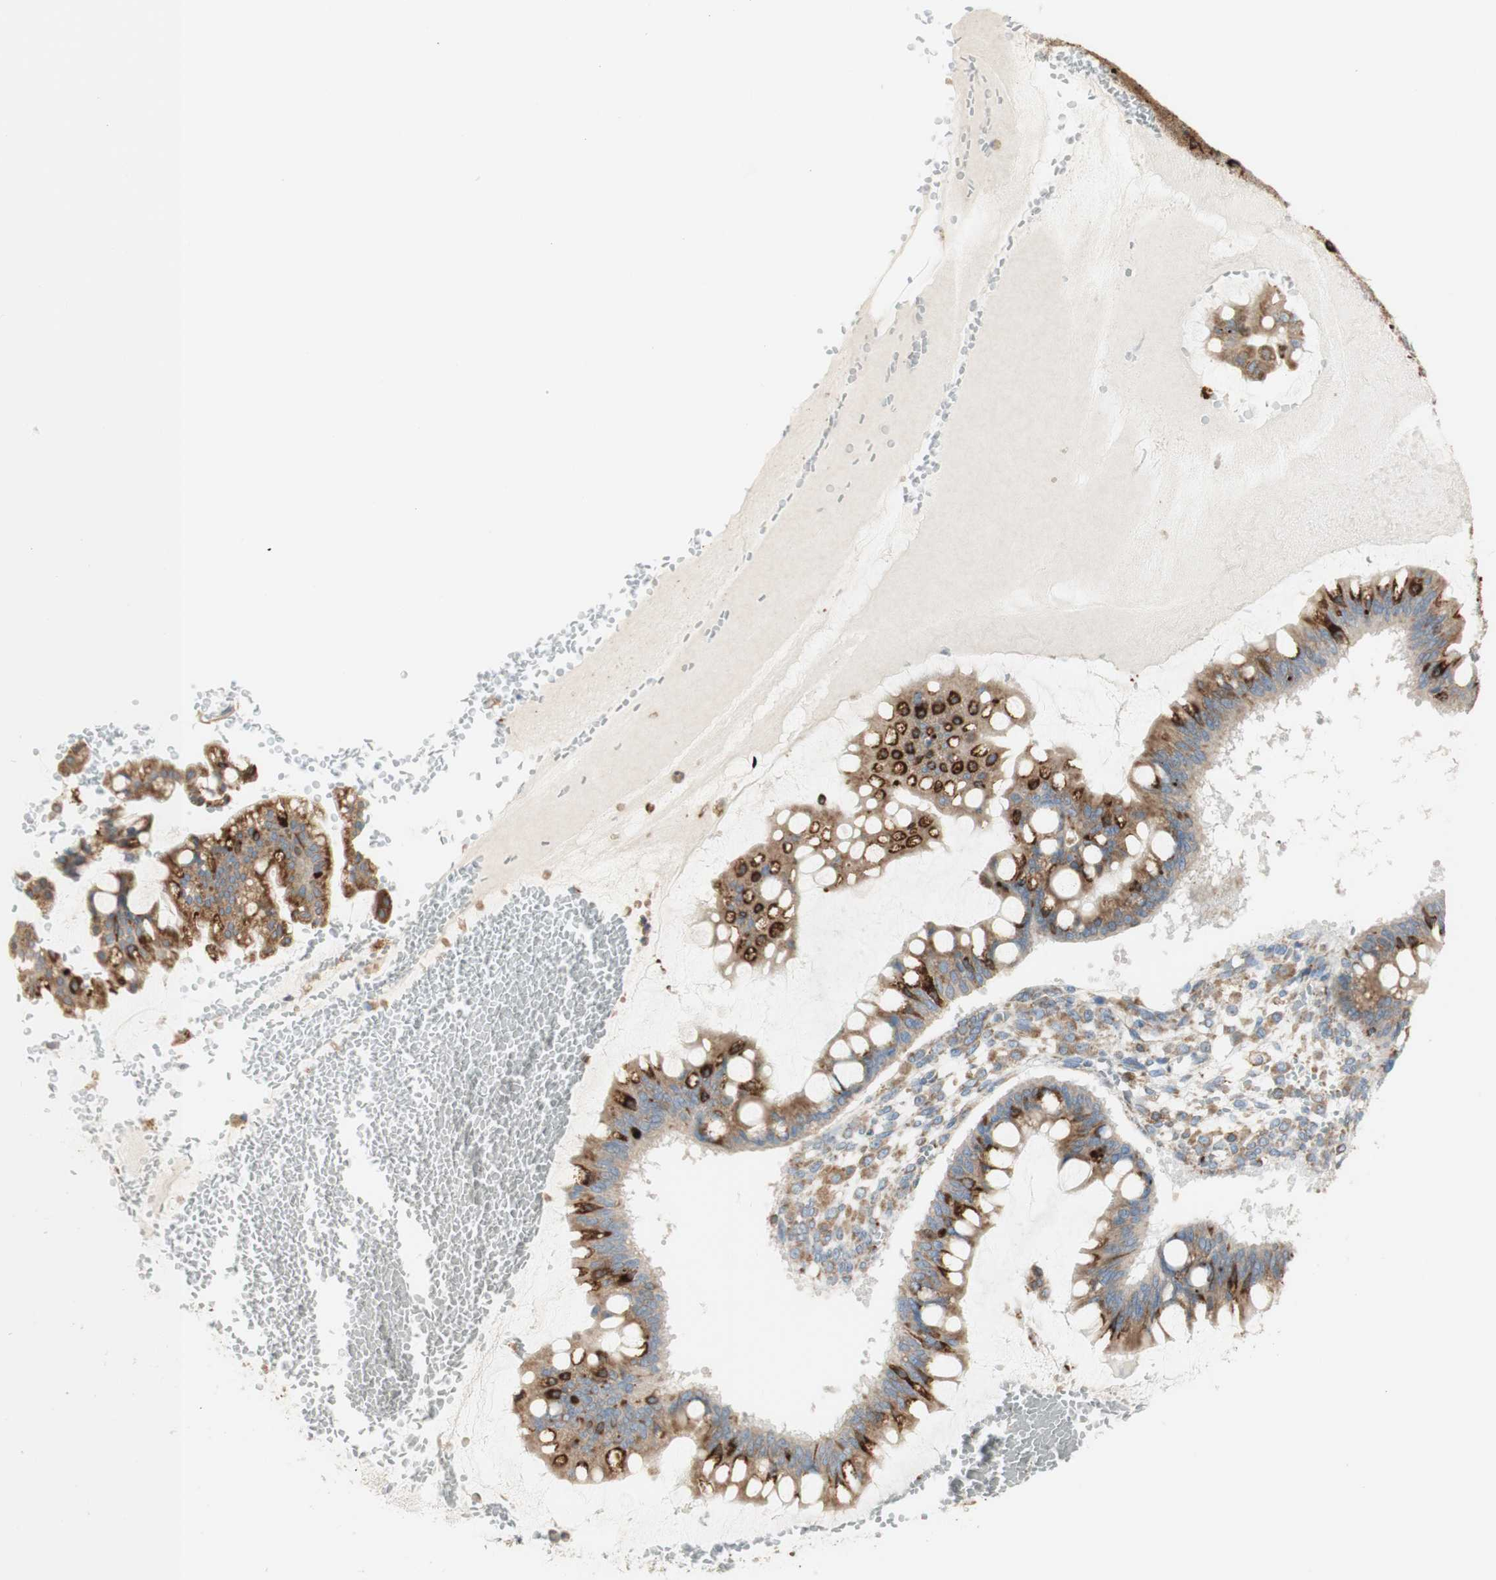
{"staining": {"intensity": "strong", "quantity": ">75%", "location": "cytoplasmic/membranous"}, "tissue": "ovarian cancer", "cell_type": "Tumor cells", "image_type": "cancer", "snomed": [{"axis": "morphology", "description": "Cystadenocarcinoma, mucinous, NOS"}, {"axis": "topography", "description": "Ovary"}], "caption": "The micrograph displays immunohistochemical staining of ovarian cancer. There is strong cytoplasmic/membranous expression is seen in approximately >75% of tumor cells.", "gene": "MANF", "patient": {"sex": "female", "age": 73}}